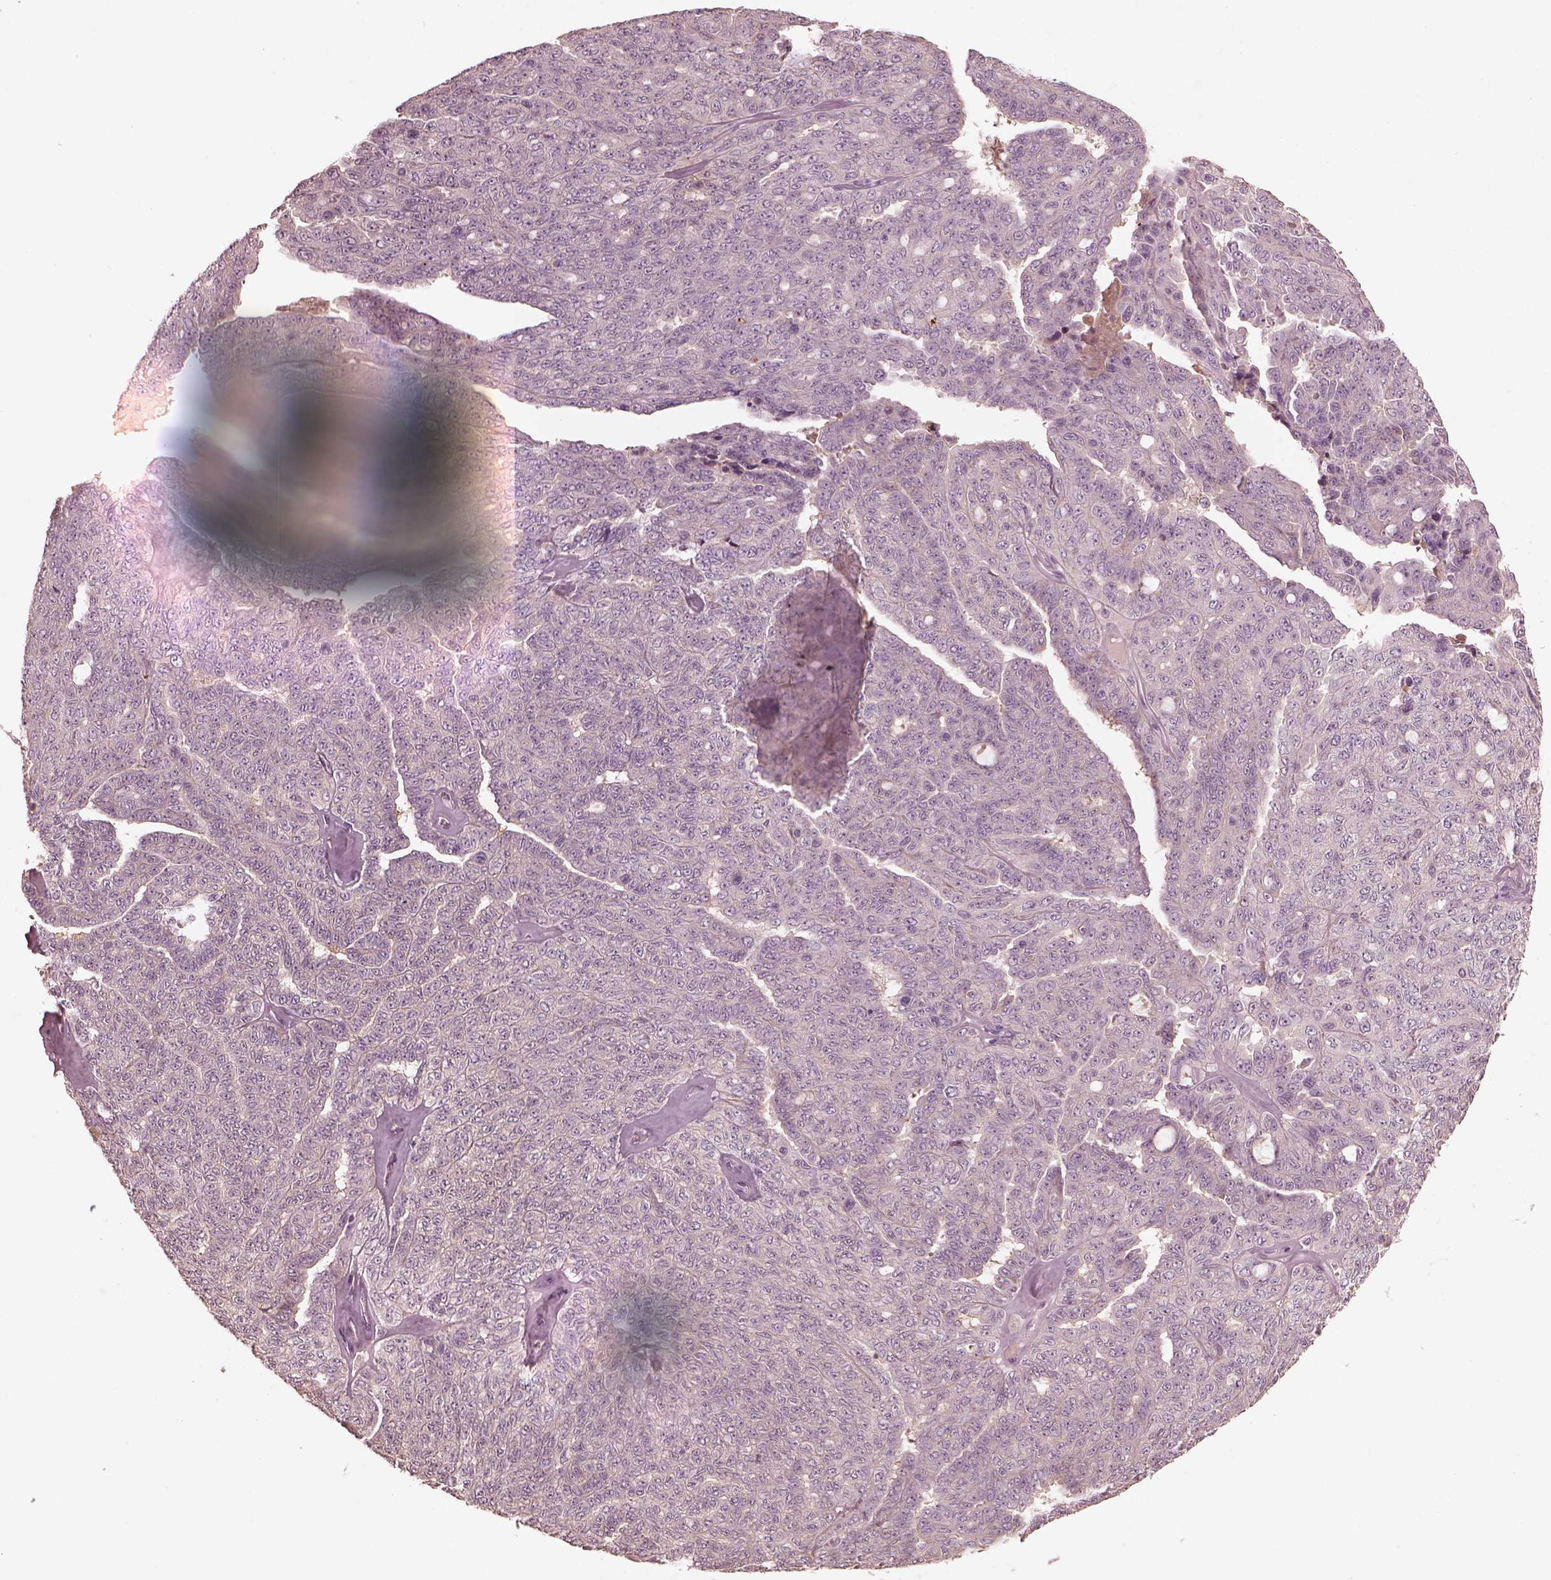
{"staining": {"intensity": "negative", "quantity": "none", "location": "none"}, "tissue": "ovarian cancer", "cell_type": "Tumor cells", "image_type": "cancer", "snomed": [{"axis": "morphology", "description": "Cystadenocarcinoma, serous, NOS"}, {"axis": "topography", "description": "Ovary"}], "caption": "Photomicrograph shows no significant protein staining in tumor cells of serous cystadenocarcinoma (ovarian).", "gene": "VWA5B1", "patient": {"sex": "female", "age": 71}}